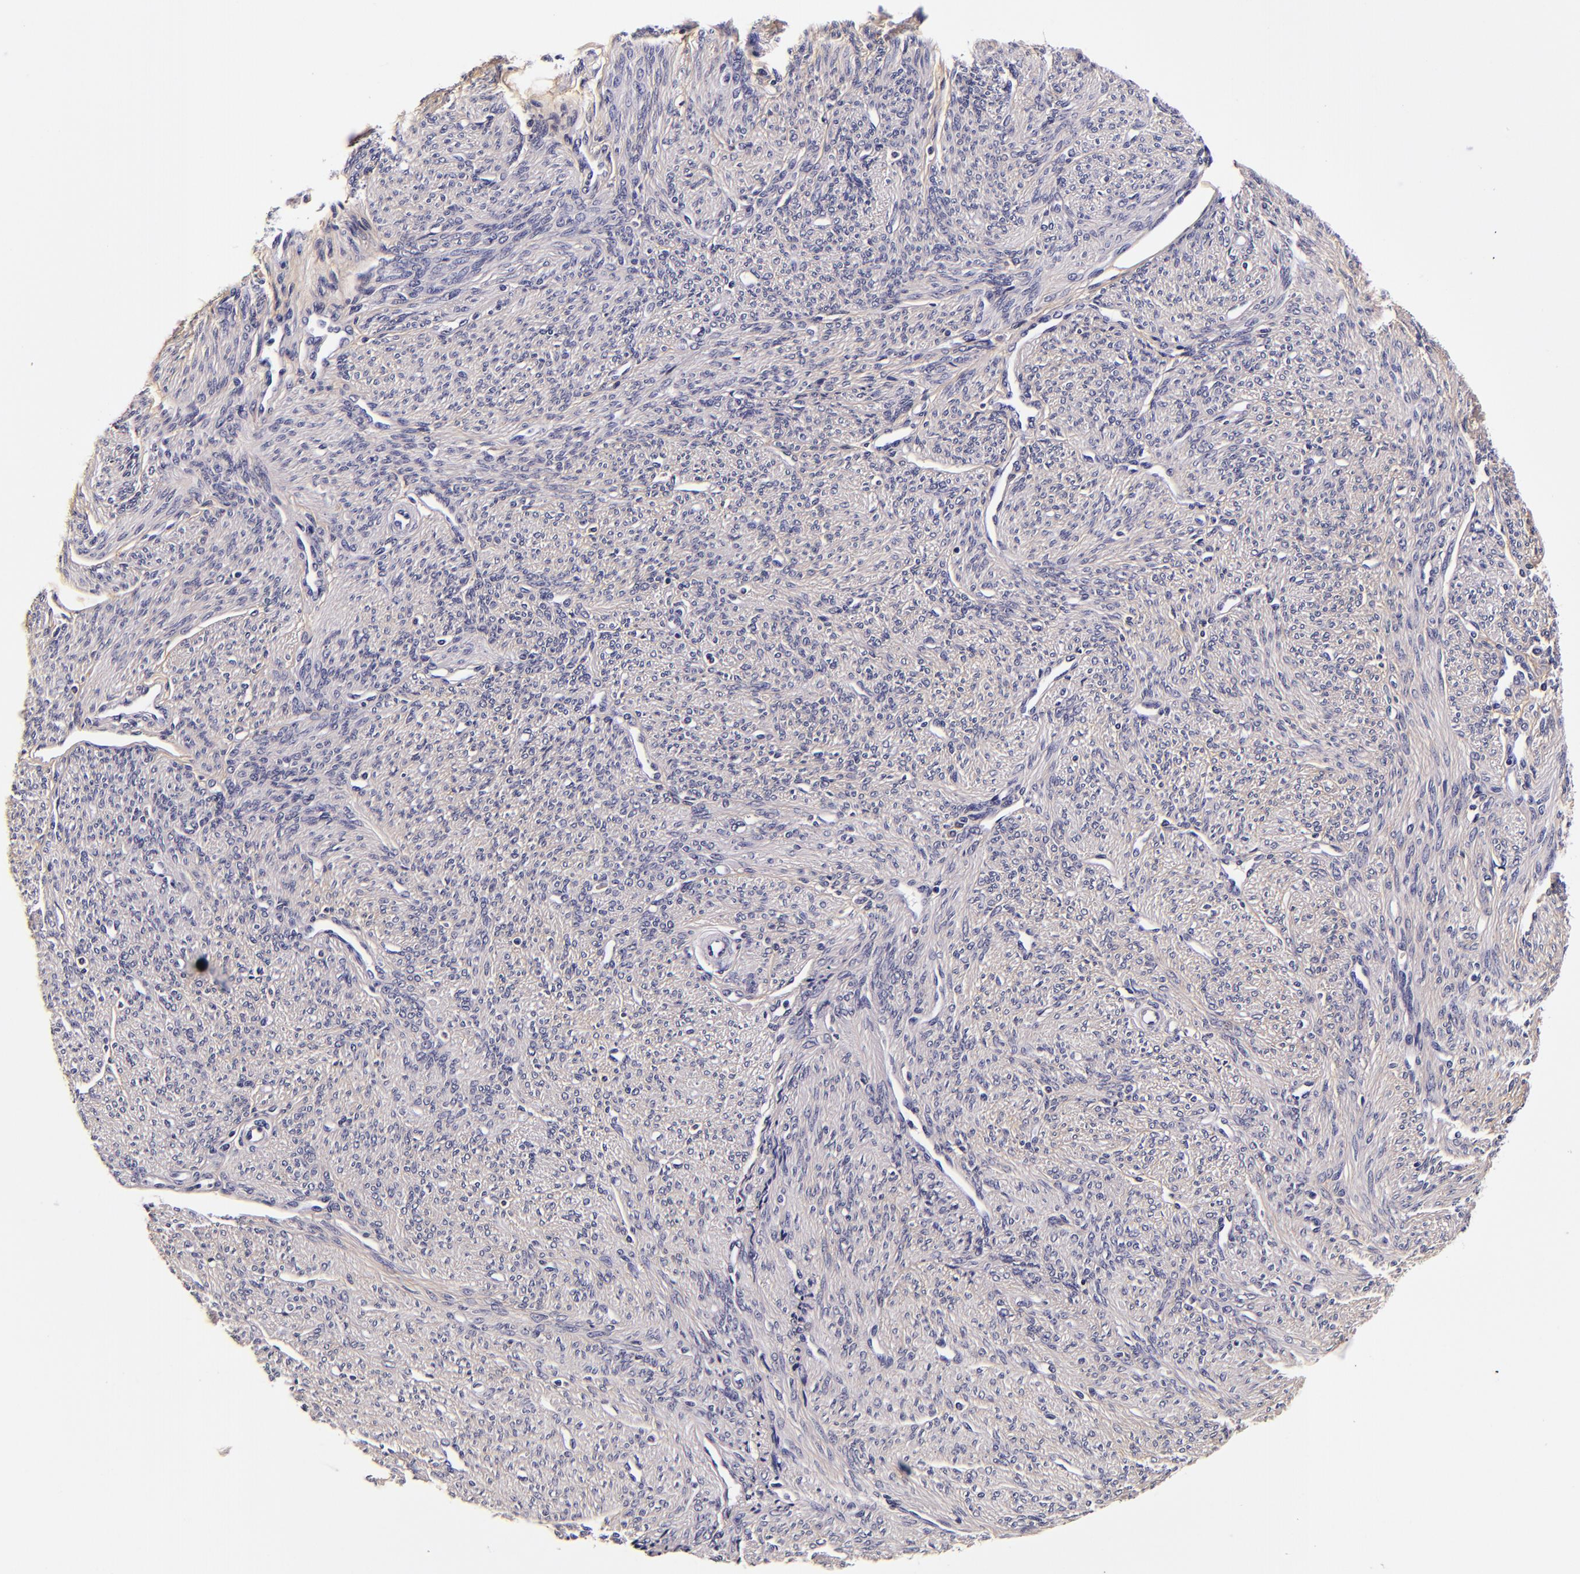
{"staining": {"intensity": "weak", "quantity": "<25%", "location": "cytoplasmic/membranous"}, "tissue": "smooth muscle", "cell_type": "Smooth muscle cells", "image_type": "normal", "snomed": [{"axis": "morphology", "description": "Normal tissue, NOS"}, {"axis": "topography", "description": "Cervix"}, {"axis": "topography", "description": "Endometrium"}], "caption": "DAB (3,3'-diaminobenzidine) immunohistochemical staining of benign smooth muscle exhibits no significant expression in smooth muscle cells.", "gene": "FBN1", "patient": {"sex": "female", "age": 65}}